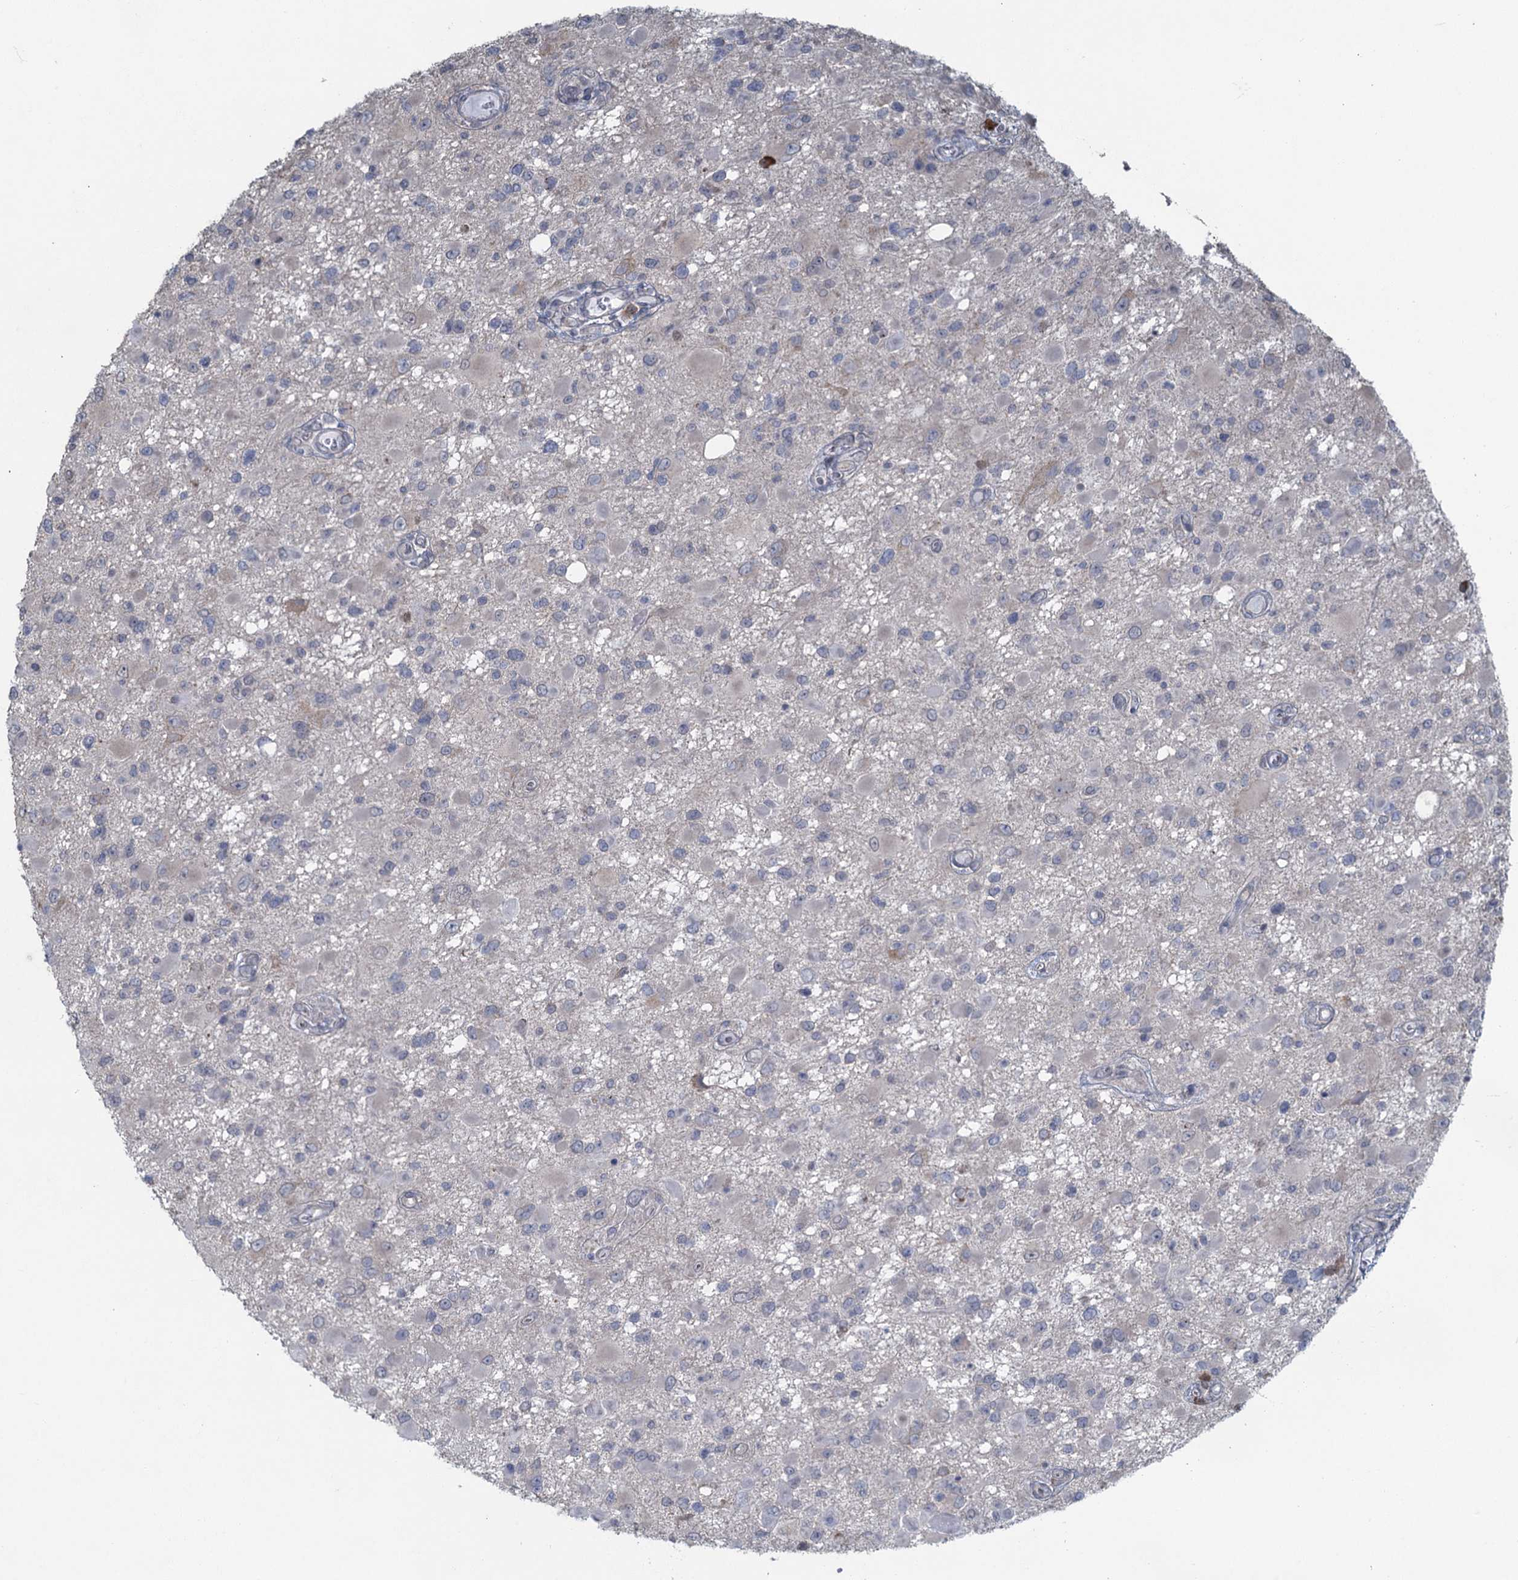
{"staining": {"intensity": "negative", "quantity": "none", "location": "none"}, "tissue": "glioma", "cell_type": "Tumor cells", "image_type": "cancer", "snomed": [{"axis": "morphology", "description": "Glioma, malignant, High grade"}, {"axis": "topography", "description": "Brain"}], "caption": "Tumor cells are negative for protein expression in human malignant glioma (high-grade).", "gene": "TEX35", "patient": {"sex": "male", "age": 53}}